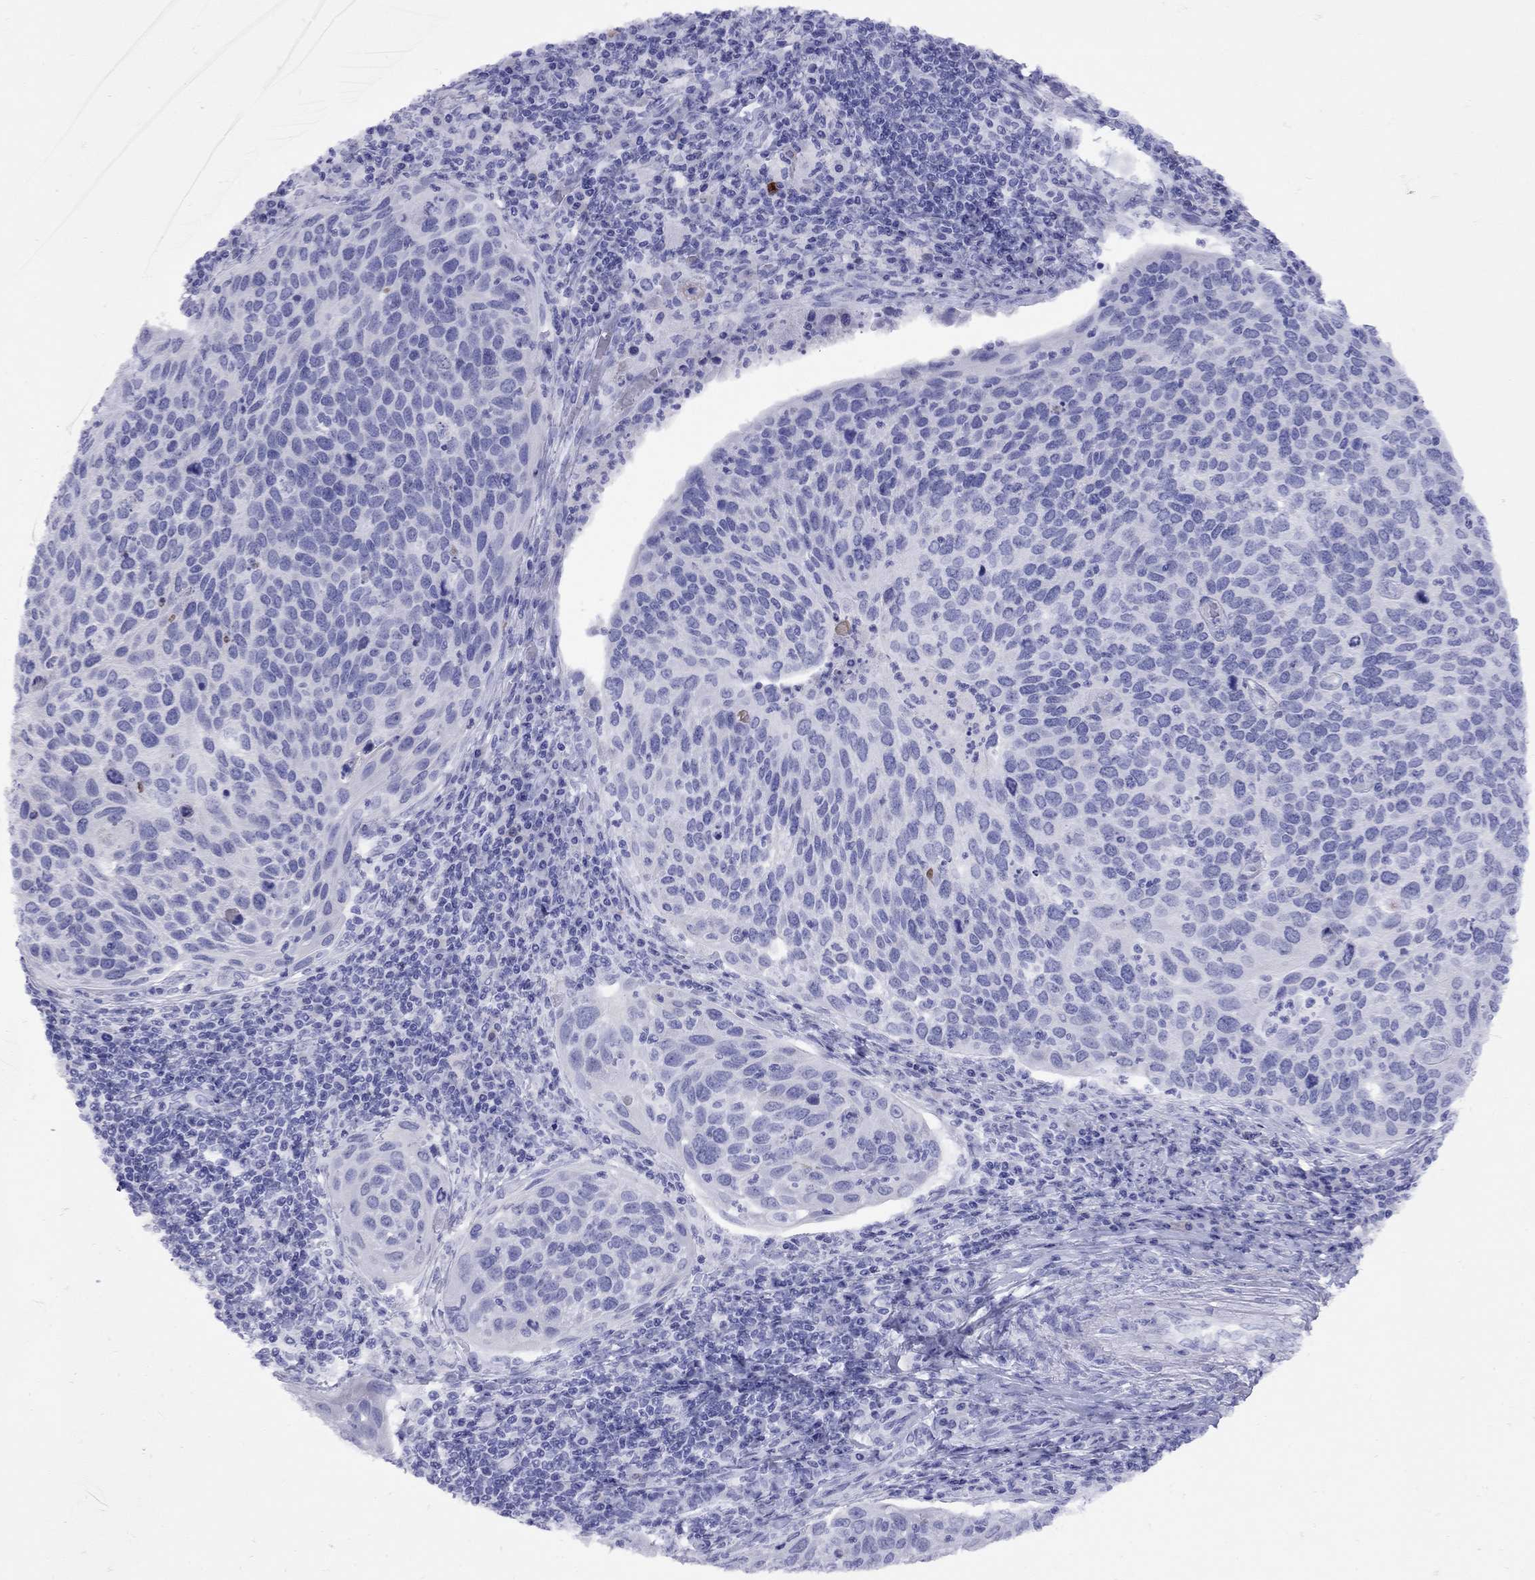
{"staining": {"intensity": "negative", "quantity": "none", "location": "none"}, "tissue": "cervical cancer", "cell_type": "Tumor cells", "image_type": "cancer", "snomed": [{"axis": "morphology", "description": "Squamous cell carcinoma, NOS"}, {"axis": "topography", "description": "Cervix"}], "caption": "Cervical cancer was stained to show a protein in brown. There is no significant expression in tumor cells.", "gene": "GRIA2", "patient": {"sex": "female", "age": 54}}